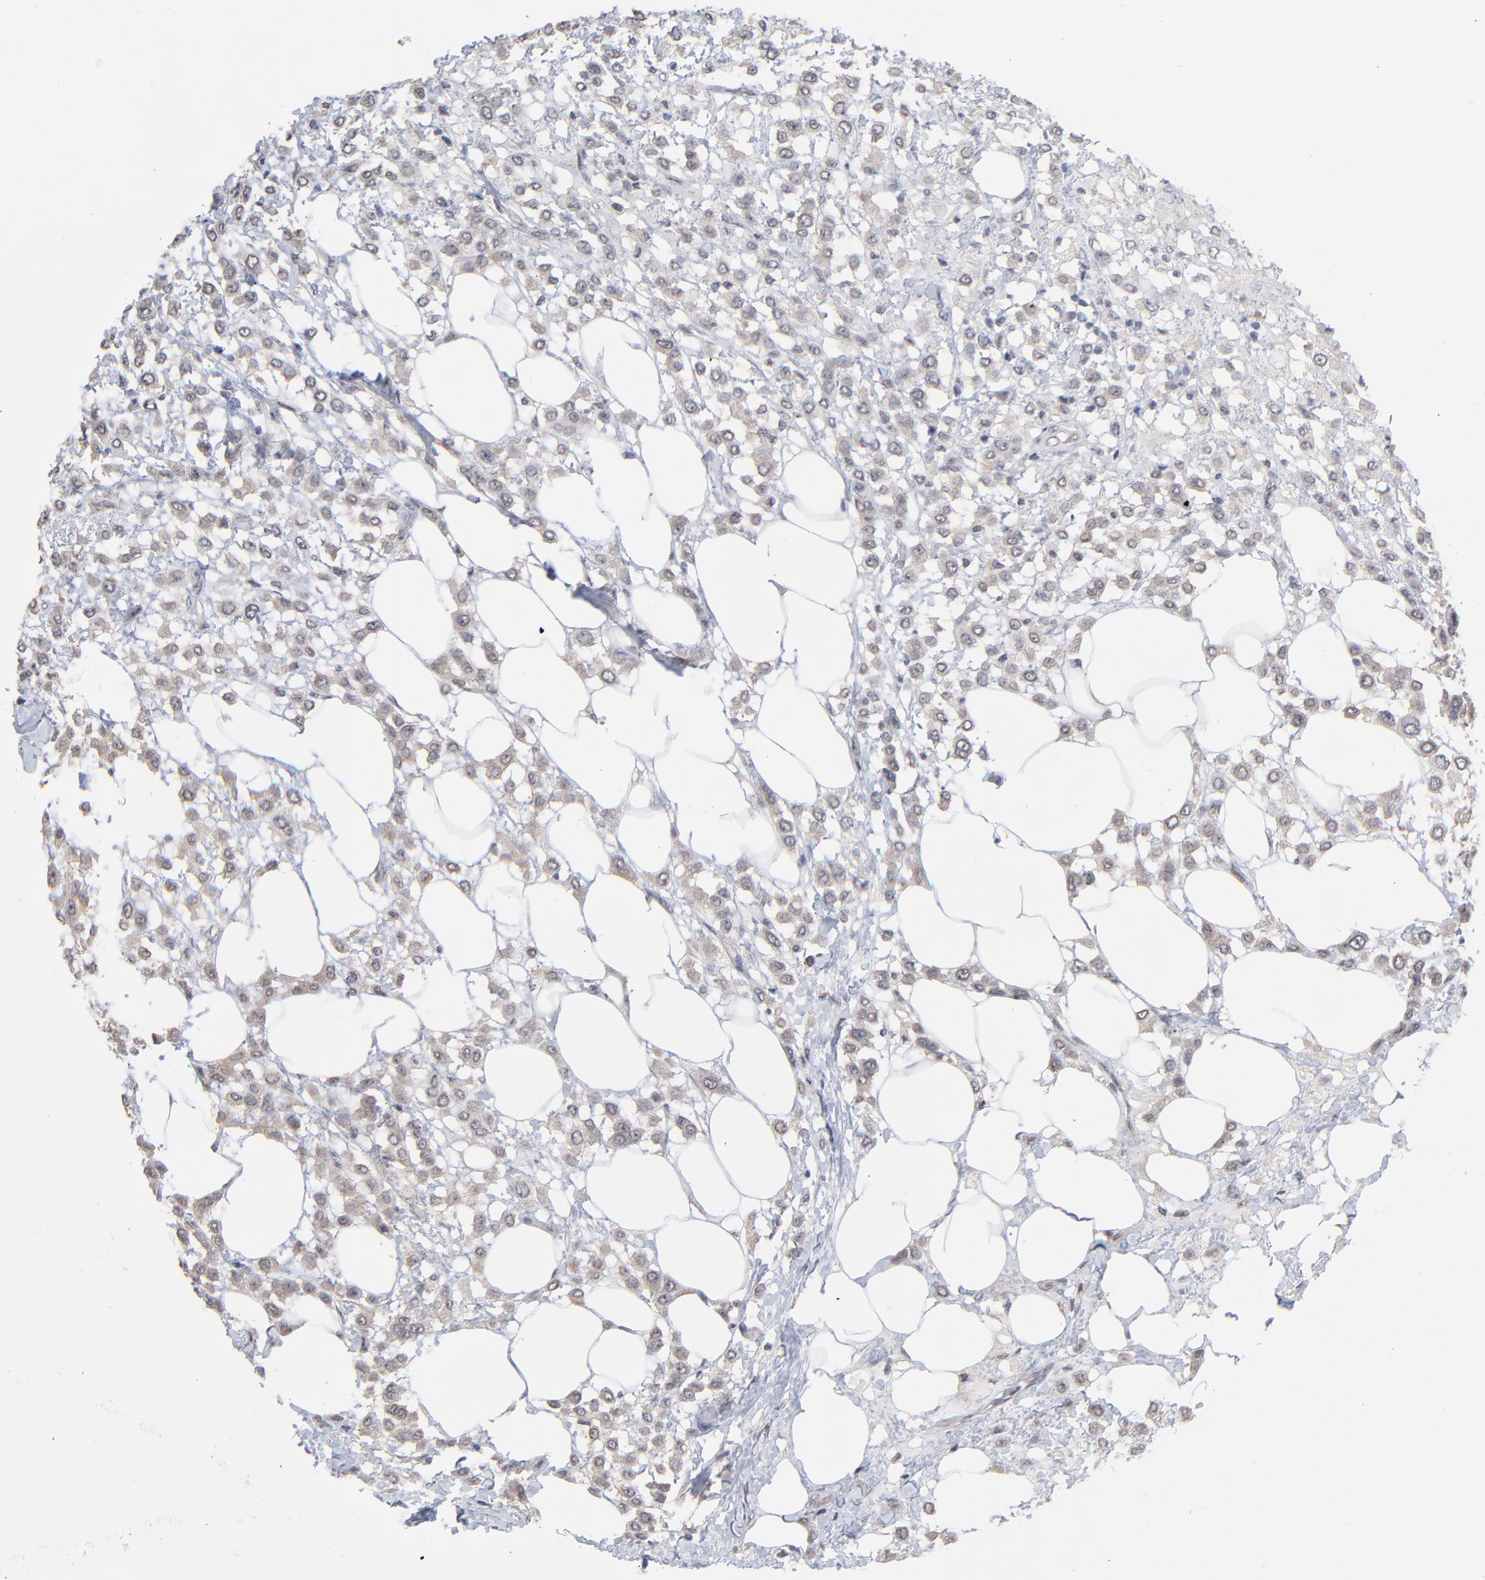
{"staining": {"intensity": "weak", "quantity": ">75%", "location": "cytoplasmic/membranous"}, "tissue": "breast cancer", "cell_type": "Tumor cells", "image_type": "cancer", "snomed": [{"axis": "morphology", "description": "Lobular carcinoma"}, {"axis": "topography", "description": "Breast"}], "caption": "DAB immunohistochemical staining of human breast cancer shows weak cytoplasmic/membranous protein positivity in approximately >75% of tumor cells.", "gene": "FAM199X", "patient": {"sex": "female", "age": 85}}